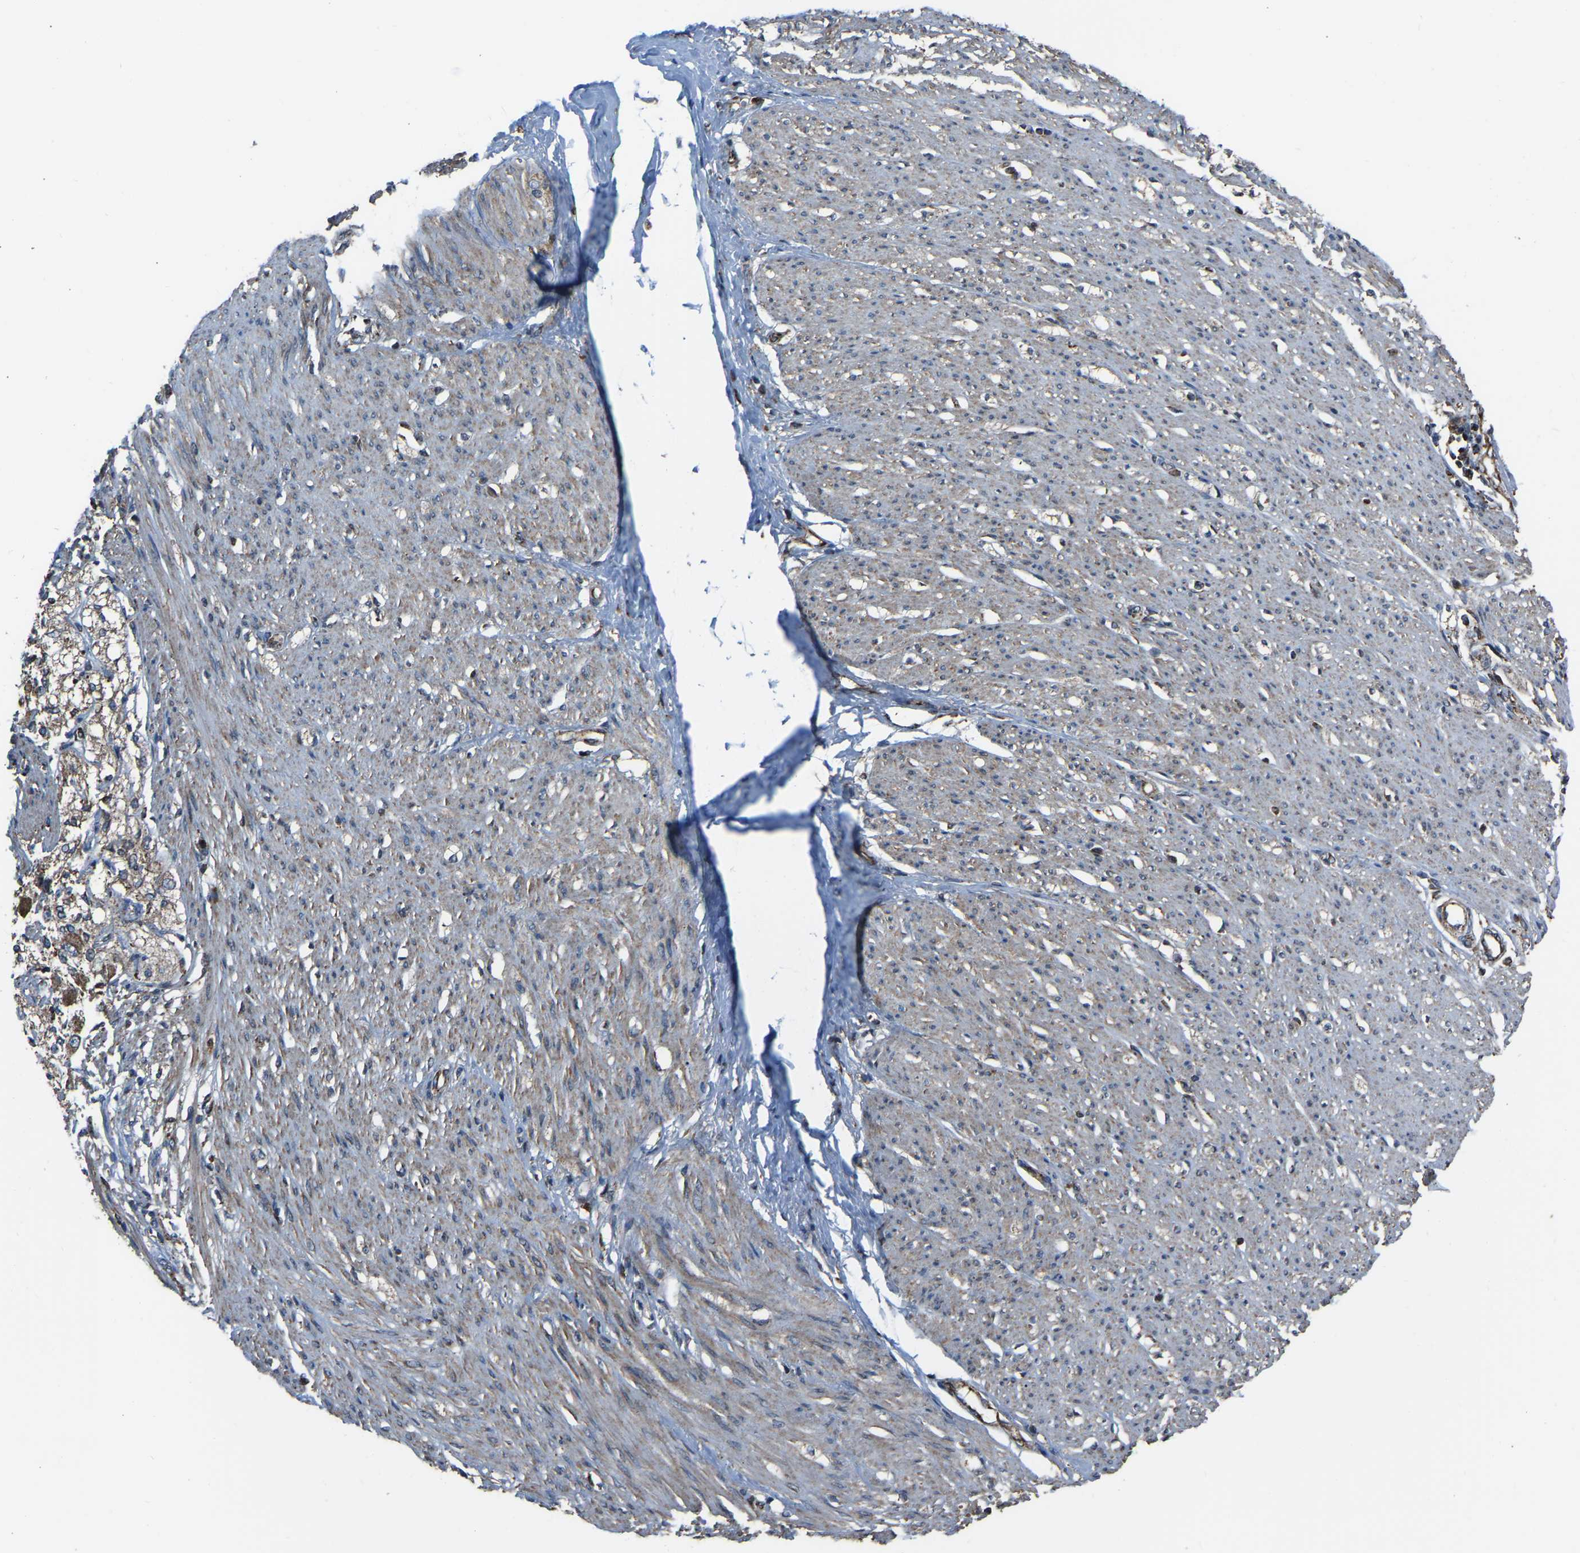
{"staining": {"intensity": "moderate", "quantity": ">75%", "location": "cytoplasmic/membranous"}, "tissue": "adipose tissue", "cell_type": "Adipocytes", "image_type": "normal", "snomed": [{"axis": "morphology", "description": "Normal tissue, NOS"}, {"axis": "morphology", "description": "Adenocarcinoma, NOS"}, {"axis": "topography", "description": "Colon"}, {"axis": "topography", "description": "Peripheral nerve tissue"}], "caption": "A histopathology image of adipose tissue stained for a protein exhibits moderate cytoplasmic/membranous brown staining in adipocytes. (brown staining indicates protein expression, while blue staining denotes nuclei).", "gene": "AKR1A1", "patient": {"sex": "male", "age": 14}}